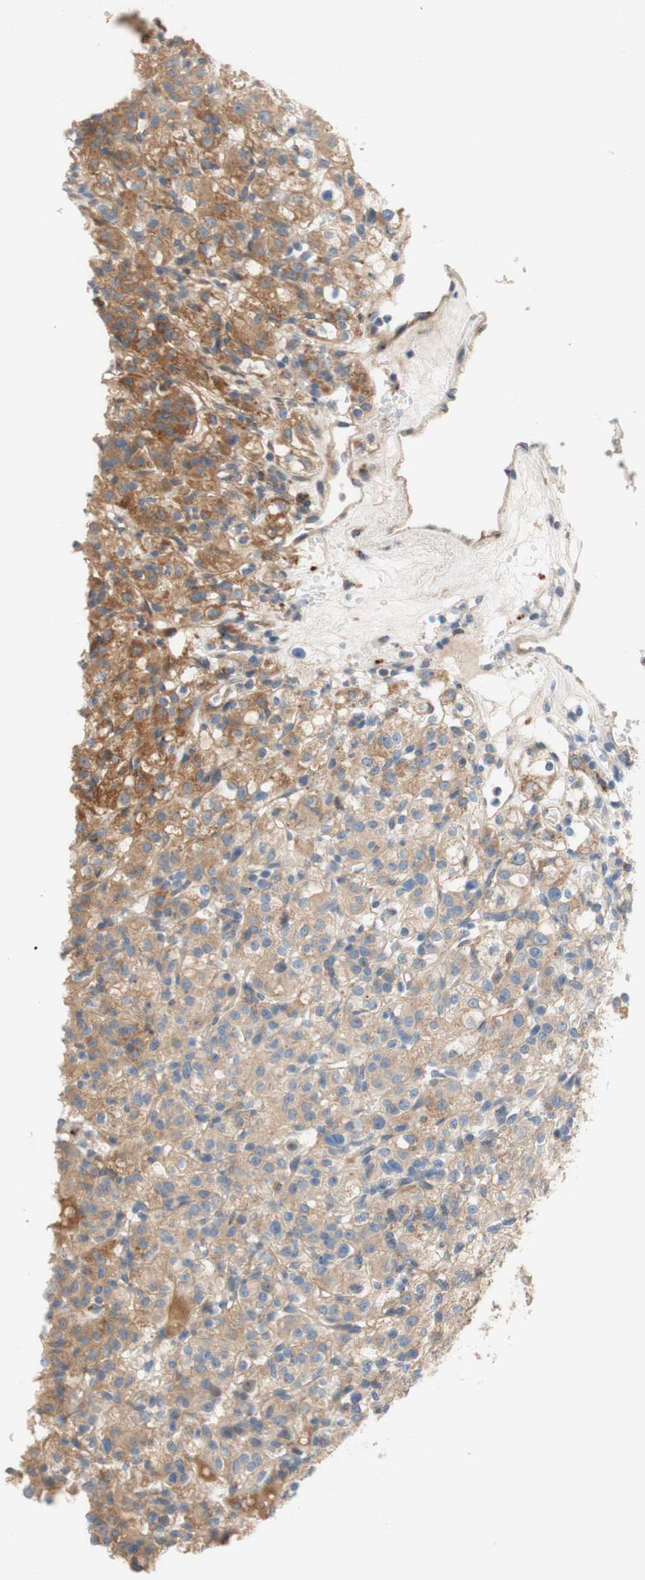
{"staining": {"intensity": "moderate", "quantity": ">75%", "location": "cytoplasmic/membranous"}, "tissue": "renal cancer", "cell_type": "Tumor cells", "image_type": "cancer", "snomed": [{"axis": "morphology", "description": "Normal tissue, NOS"}, {"axis": "morphology", "description": "Adenocarcinoma, NOS"}, {"axis": "topography", "description": "Kidney"}], "caption": "This is a histology image of immunohistochemistry staining of adenocarcinoma (renal), which shows moderate positivity in the cytoplasmic/membranous of tumor cells.", "gene": "PTPN21", "patient": {"sex": "female", "age": 72}}